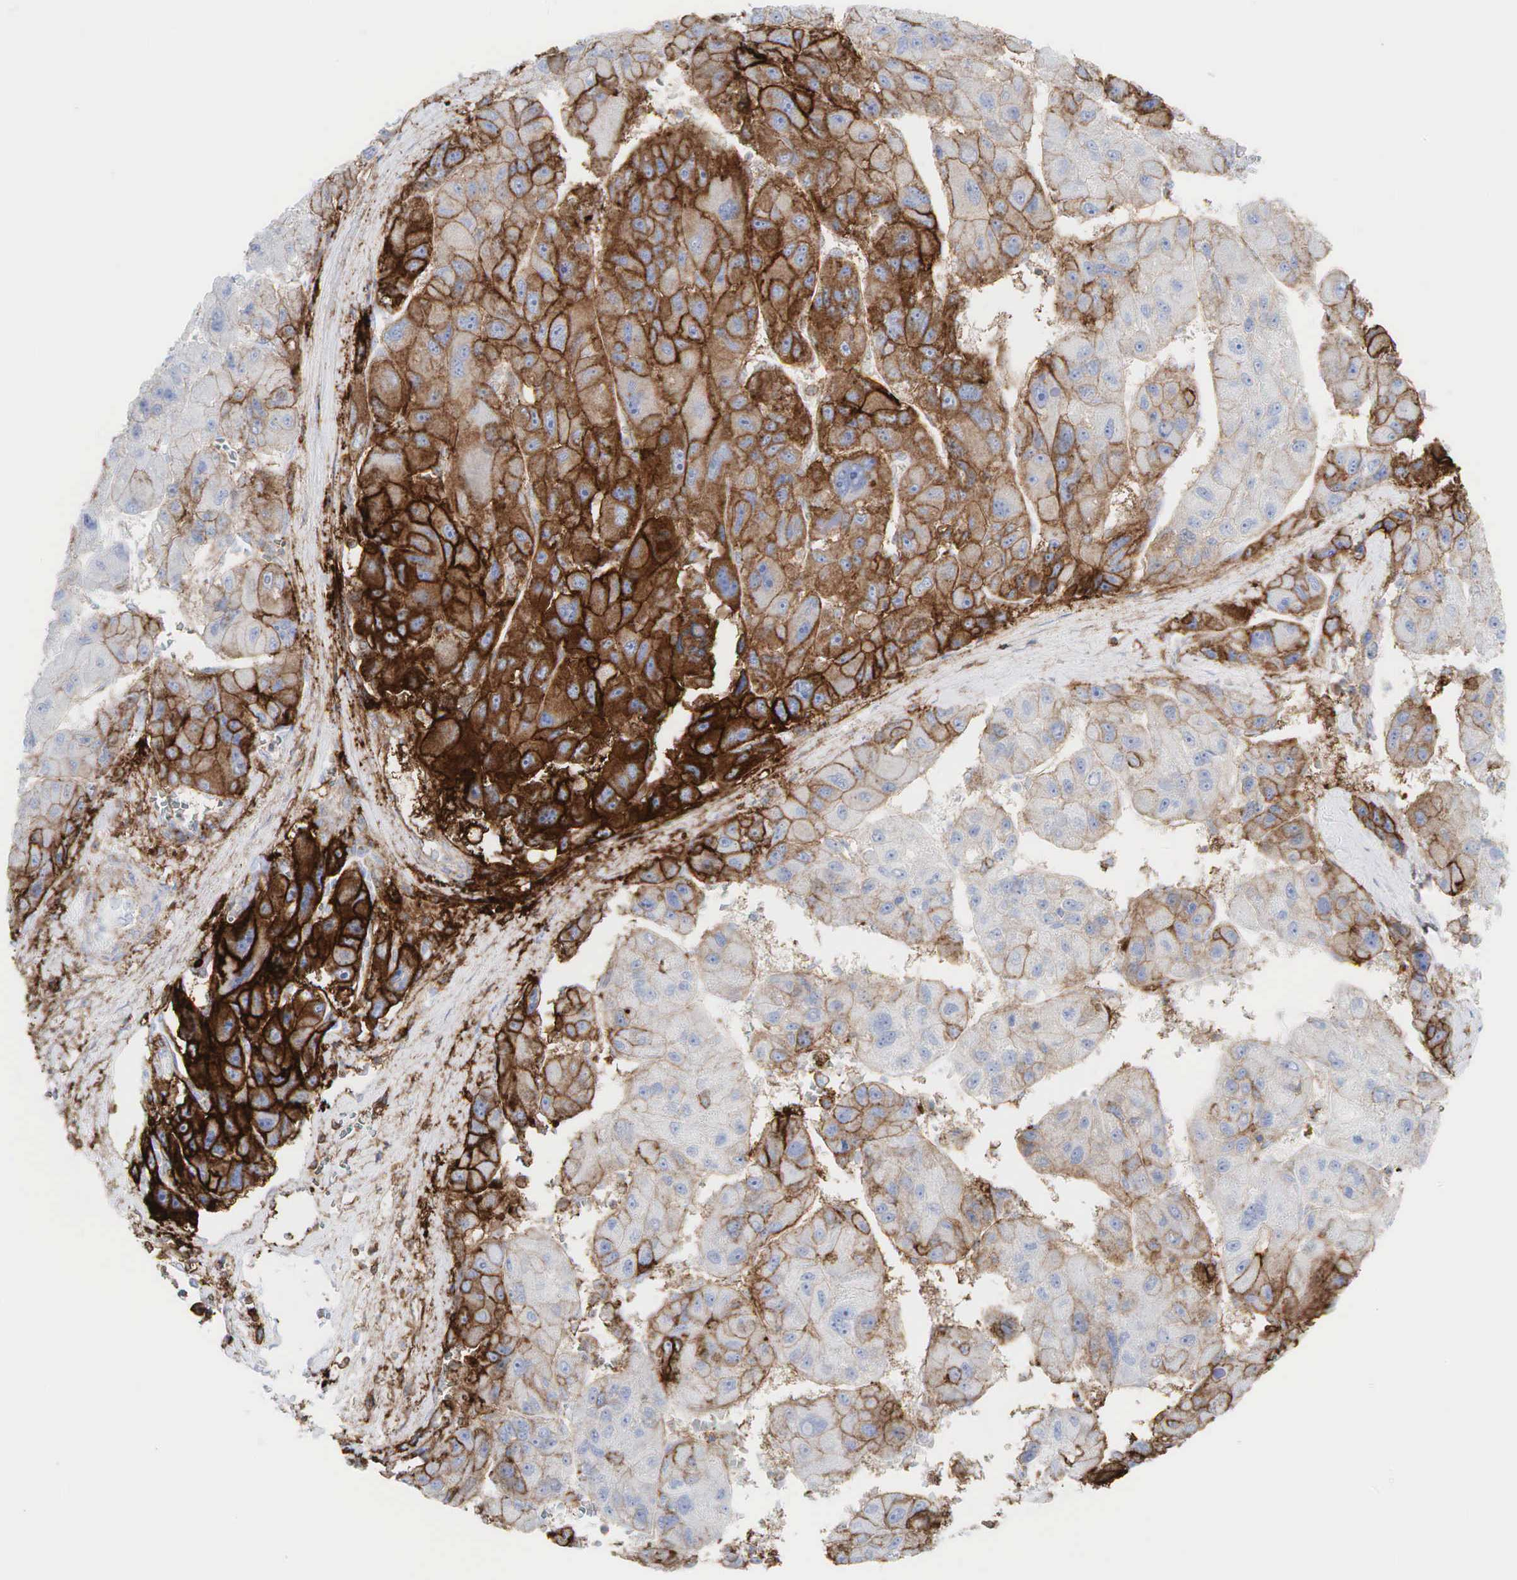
{"staining": {"intensity": "strong", "quantity": "25%-75%", "location": "cytoplasmic/membranous"}, "tissue": "liver cancer", "cell_type": "Tumor cells", "image_type": "cancer", "snomed": [{"axis": "morphology", "description": "Carcinoma, Hepatocellular, NOS"}, {"axis": "topography", "description": "Liver"}], "caption": "IHC of hepatocellular carcinoma (liver) exhibits high levels of strong cytoplasmic/membranous expression in about 25%-75% of tumor cells.", "gene": "CD44", "patient": {"sex": "male", "age": 64}}